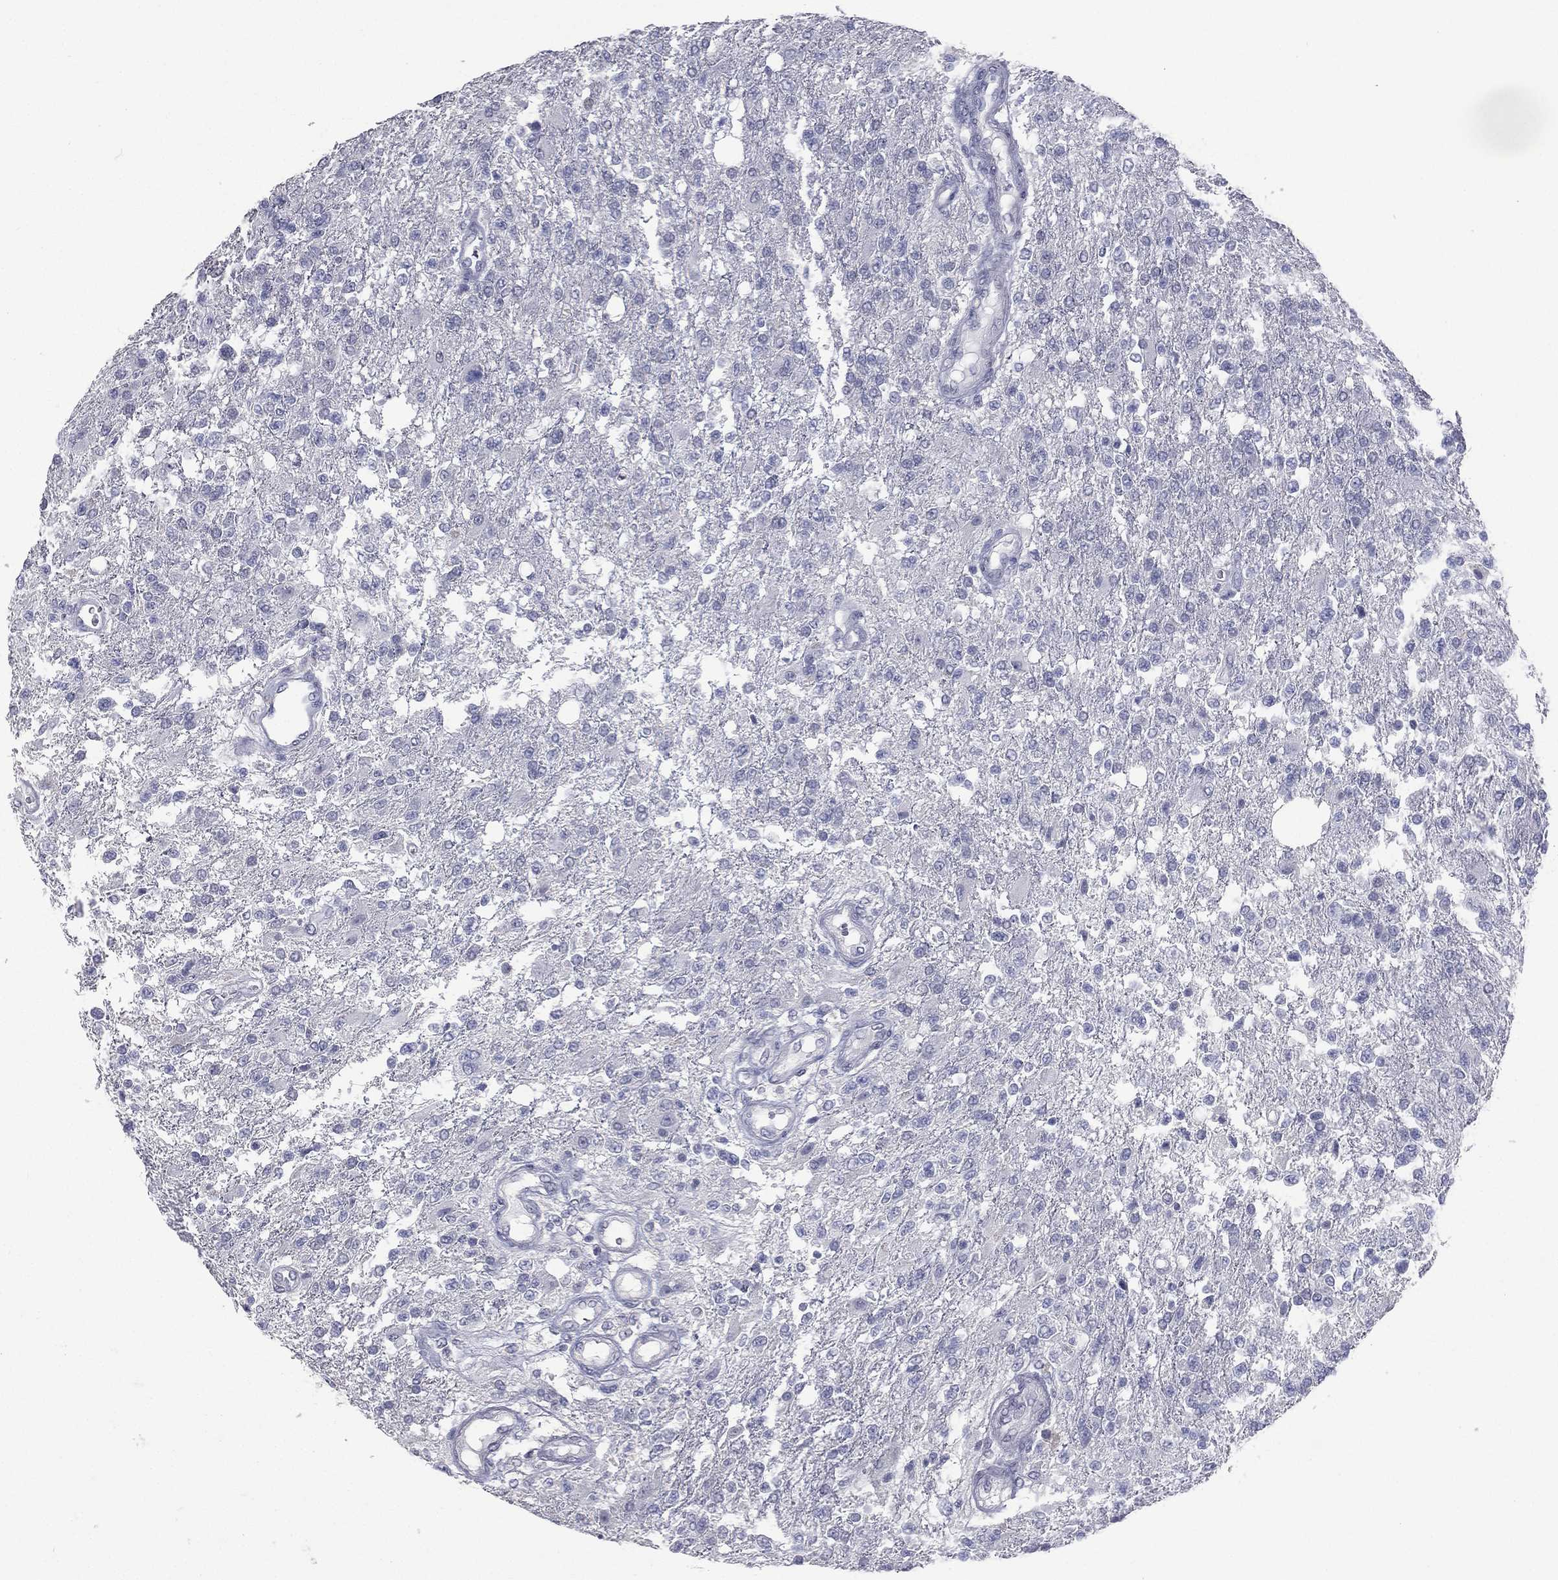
{"staining": {"intensity": "negative", "quantity": "none", "location": "none"}, "tissue": "glioma", "cell_type": "Tumor cells", "image_type": "cancer", "snomed": [{"axis": "morphology", "description": "Glioma, malignant, High grade"}, {"axis": "topography", "description": "Brain"}], "caption": "Immunohistochemistry (IHC) image of neoplastic tissue: glioma stained with DAB exhibits no significant protein expression in tumor cells. (DAB immunohistochemistry with hematoxylin counter stain).", "gene": "DMKN", "patient": {"sex": "male", "age": 56}}